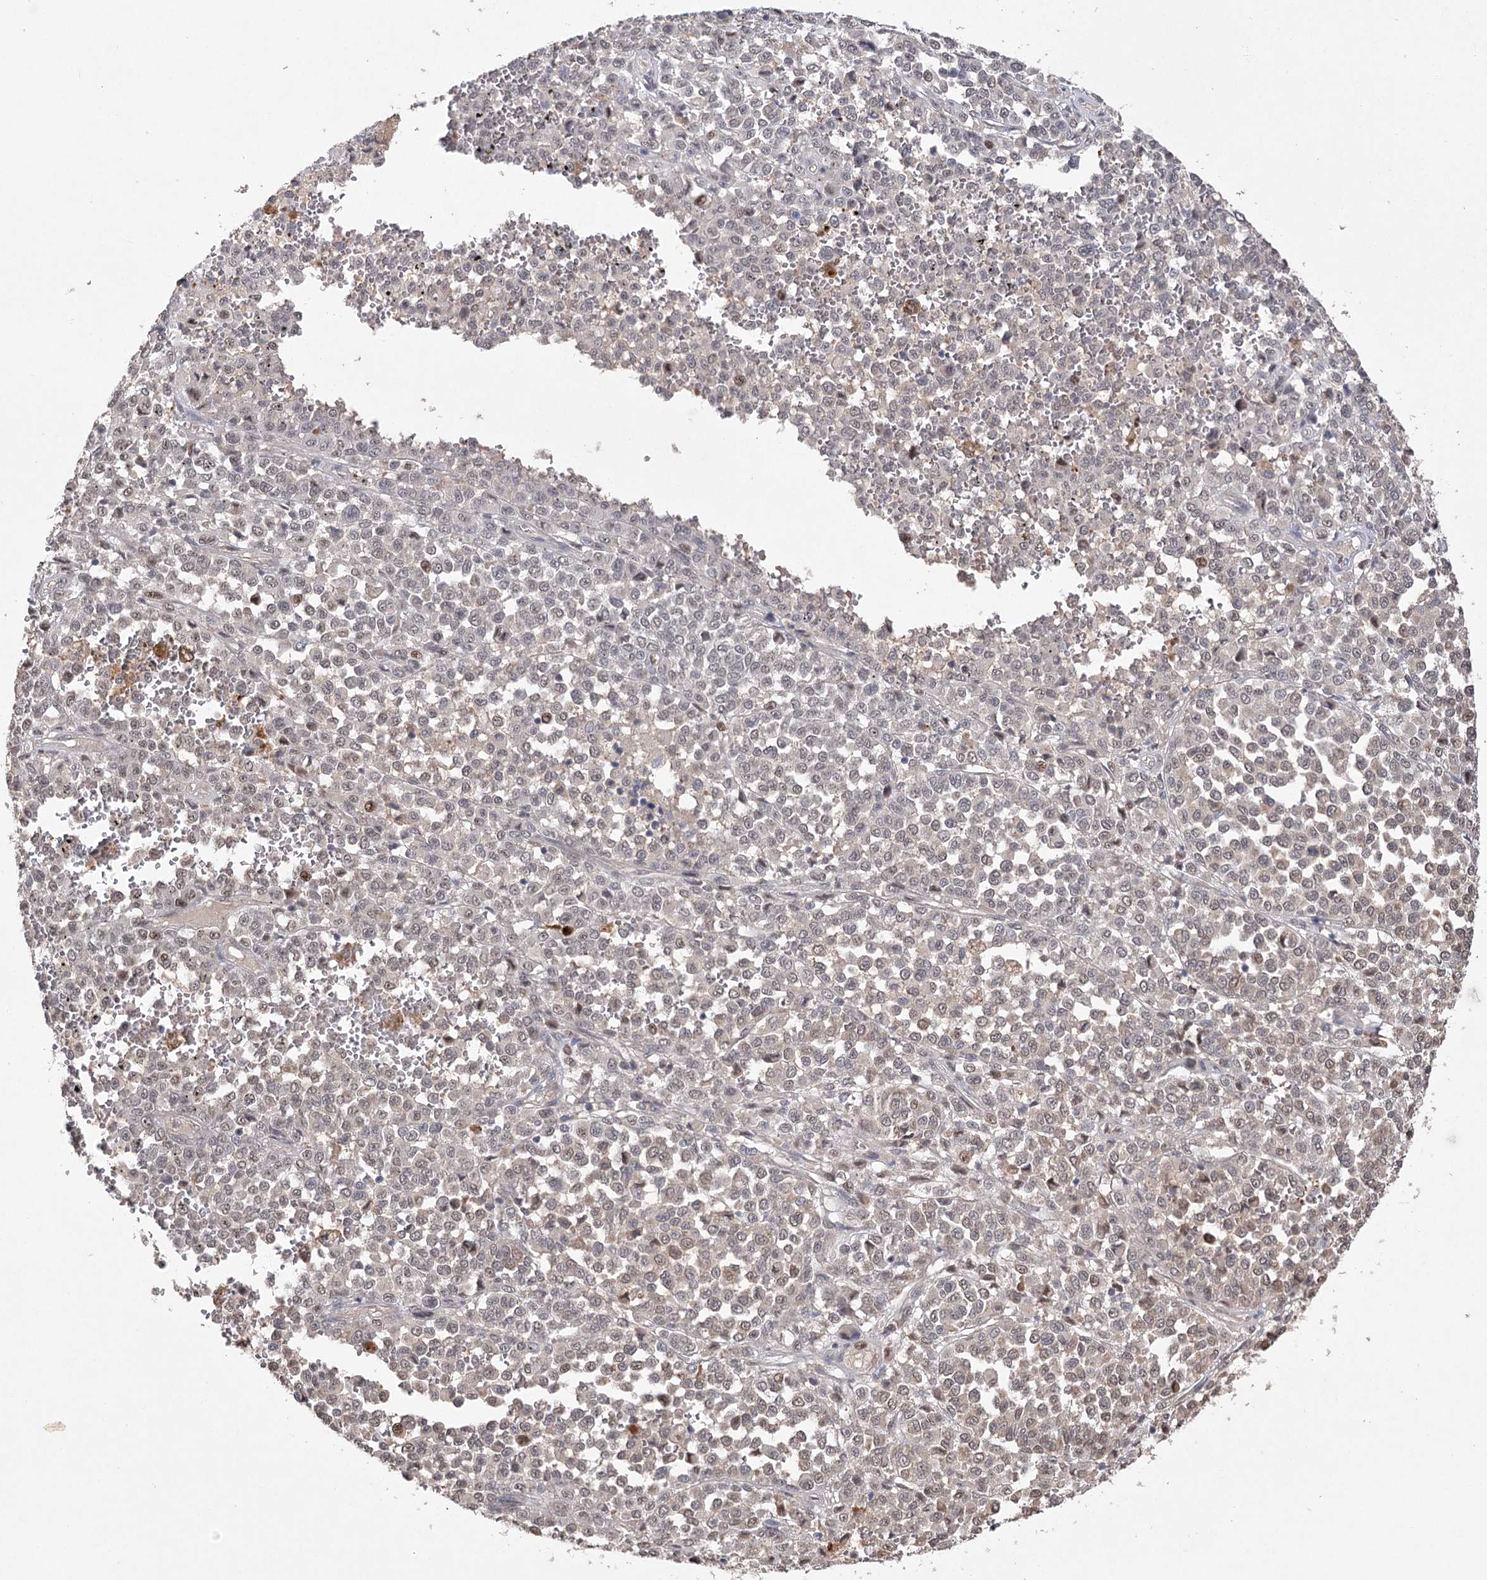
{"staining": {"intensity": "weak", "quantity": "<25%", "location": "nuclear"}, "tissue": "melanoma", "cell_type": "Tumor cells", "image_type": "cancer", "snomed": [{"axis": "morphology", "description": "Malignant melanoma, Metastatic site"}, {"axis": "topography", "description": "Pancreas"}], "caption": "Tumor cells show no significant protein positivity in malignant melanoma (metastatic site).", "gene": "PYROXD1", "patient": {"sex": "female", "age": 30}}